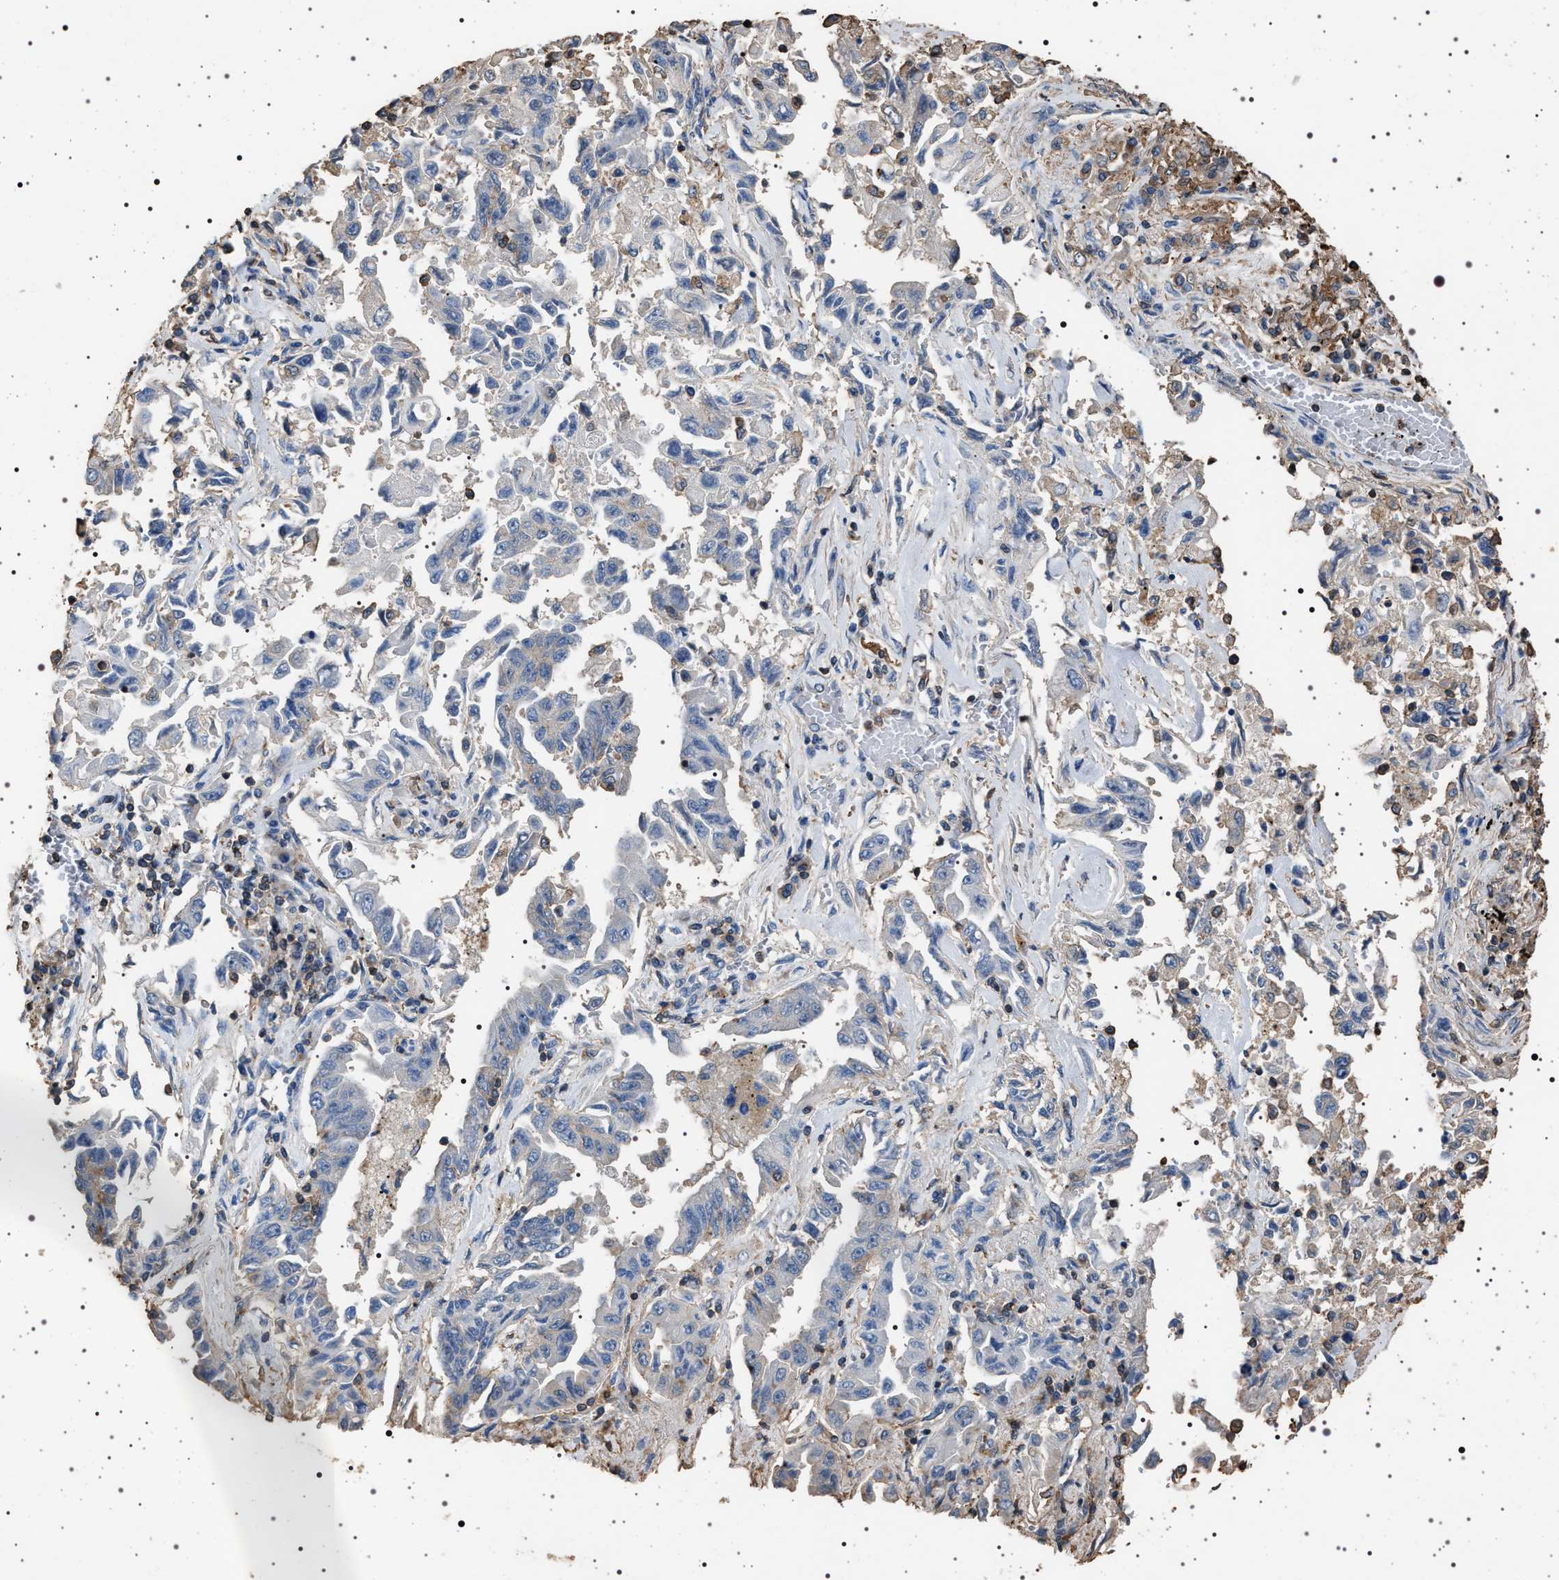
{"staining": {"intensity": "negative", "quantity": "none", "location": "none"}, "tissue": "lung cancer", "cell_type": "Tumor cells", "image_type": "cancer", "snomed": [{"axis": "morphology", "description": "Adenocarcinoma, NOS"}, {"axis": "topography", "description": "Lung"}], "caption": "This is a histopathology image of immunohistochemistry (IHC) staining of lung cancer (adenocarcinoma), which shows no staining in tumor cells.", "gene": "SMAP2", "patient": {"sex": "female", "age": 51}}